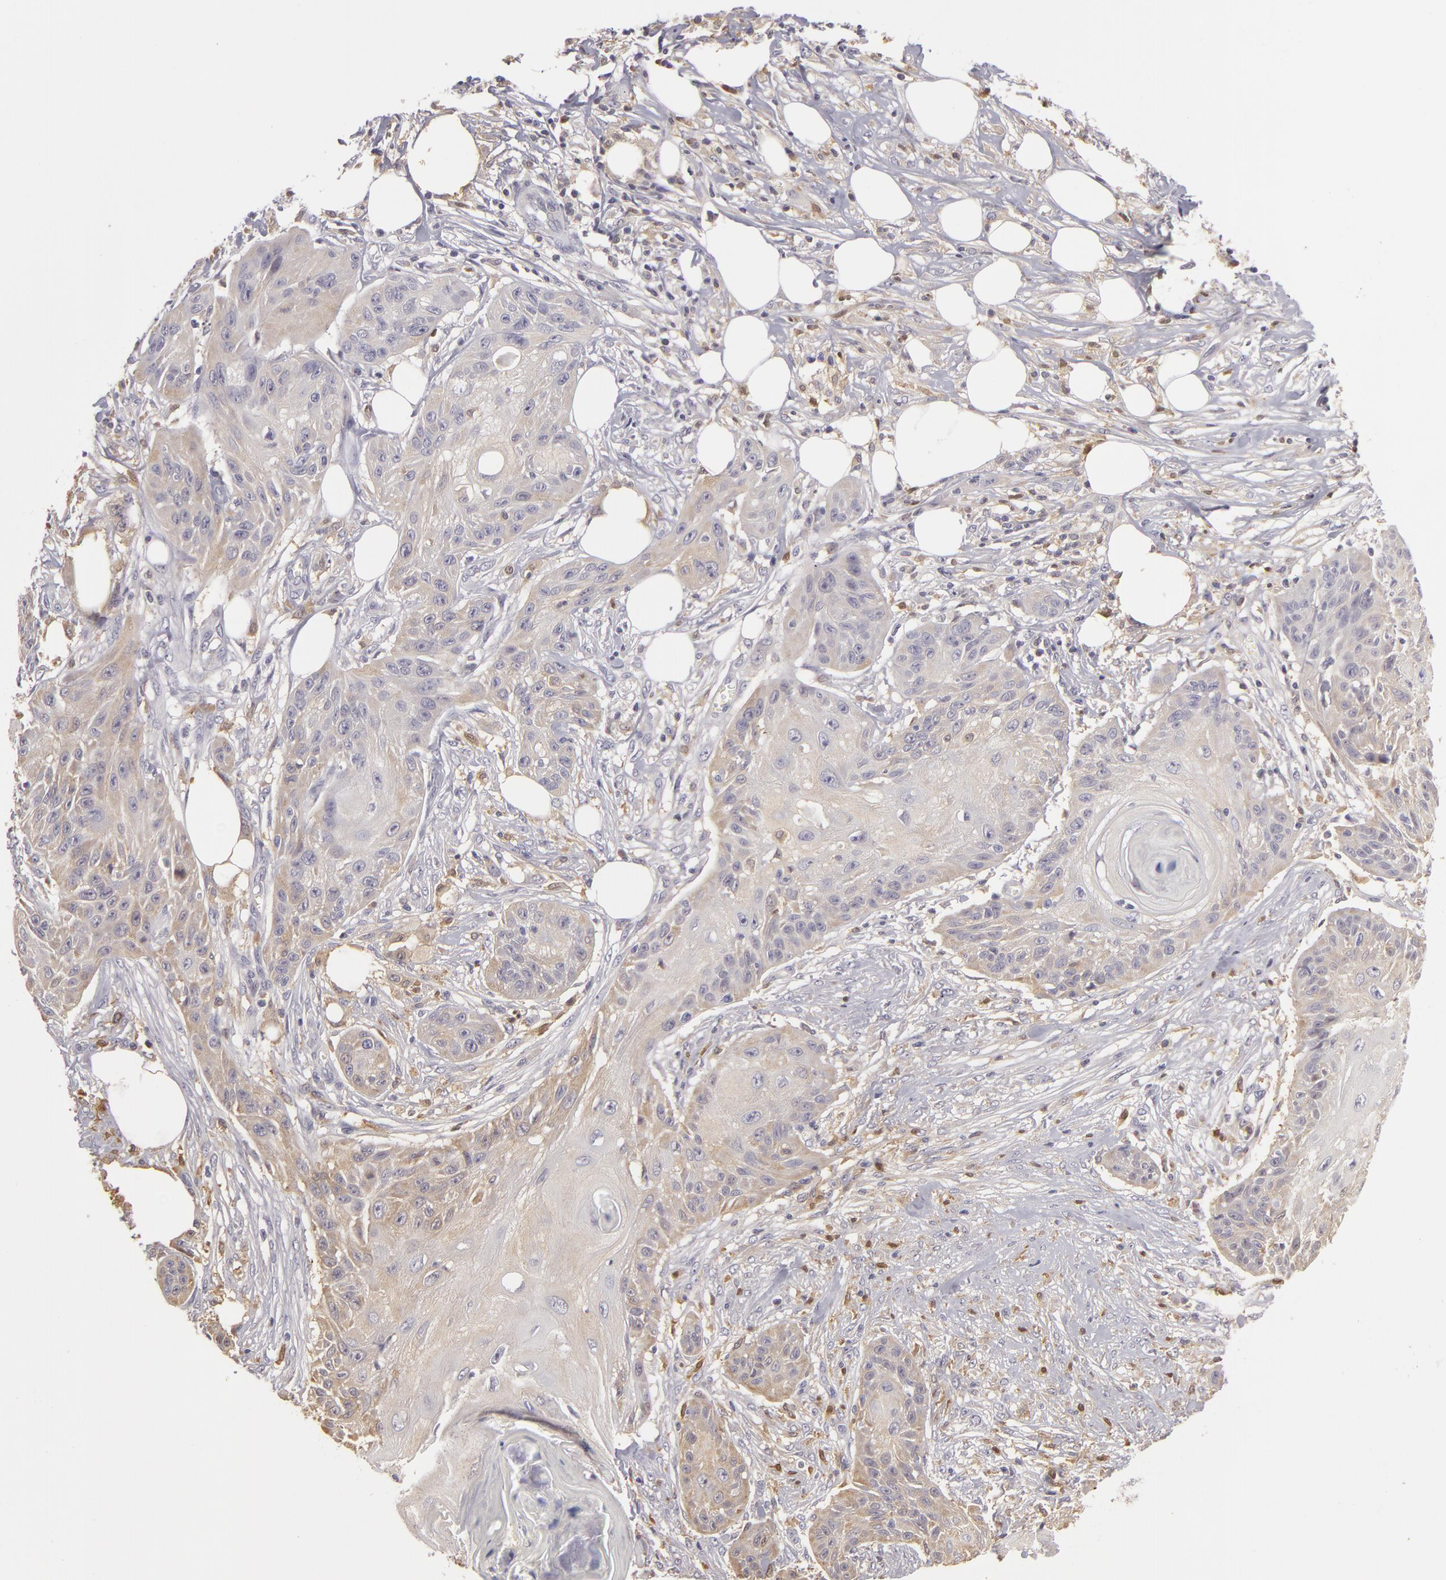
{"staining": {"intensity": "negative", "quantity": "none", "location": "none"}, "tissue": "skin cancer", "cell_type": "Tumor cells", "image_type": "cancer", "snomed": [{"axis": "morphology", "description": "Squamous cell carcinoma, NOS"}, {"axis": "topography", "description": "Skin"}], "caption": "High power microscopy histopathology image of an immunohistochemistry micrograph of skin squamous cell carcinoma, revealing no significant staining in tumor cells.", "gene": "GNPDA1", "patient": {"sex": "female", "age": 88}}